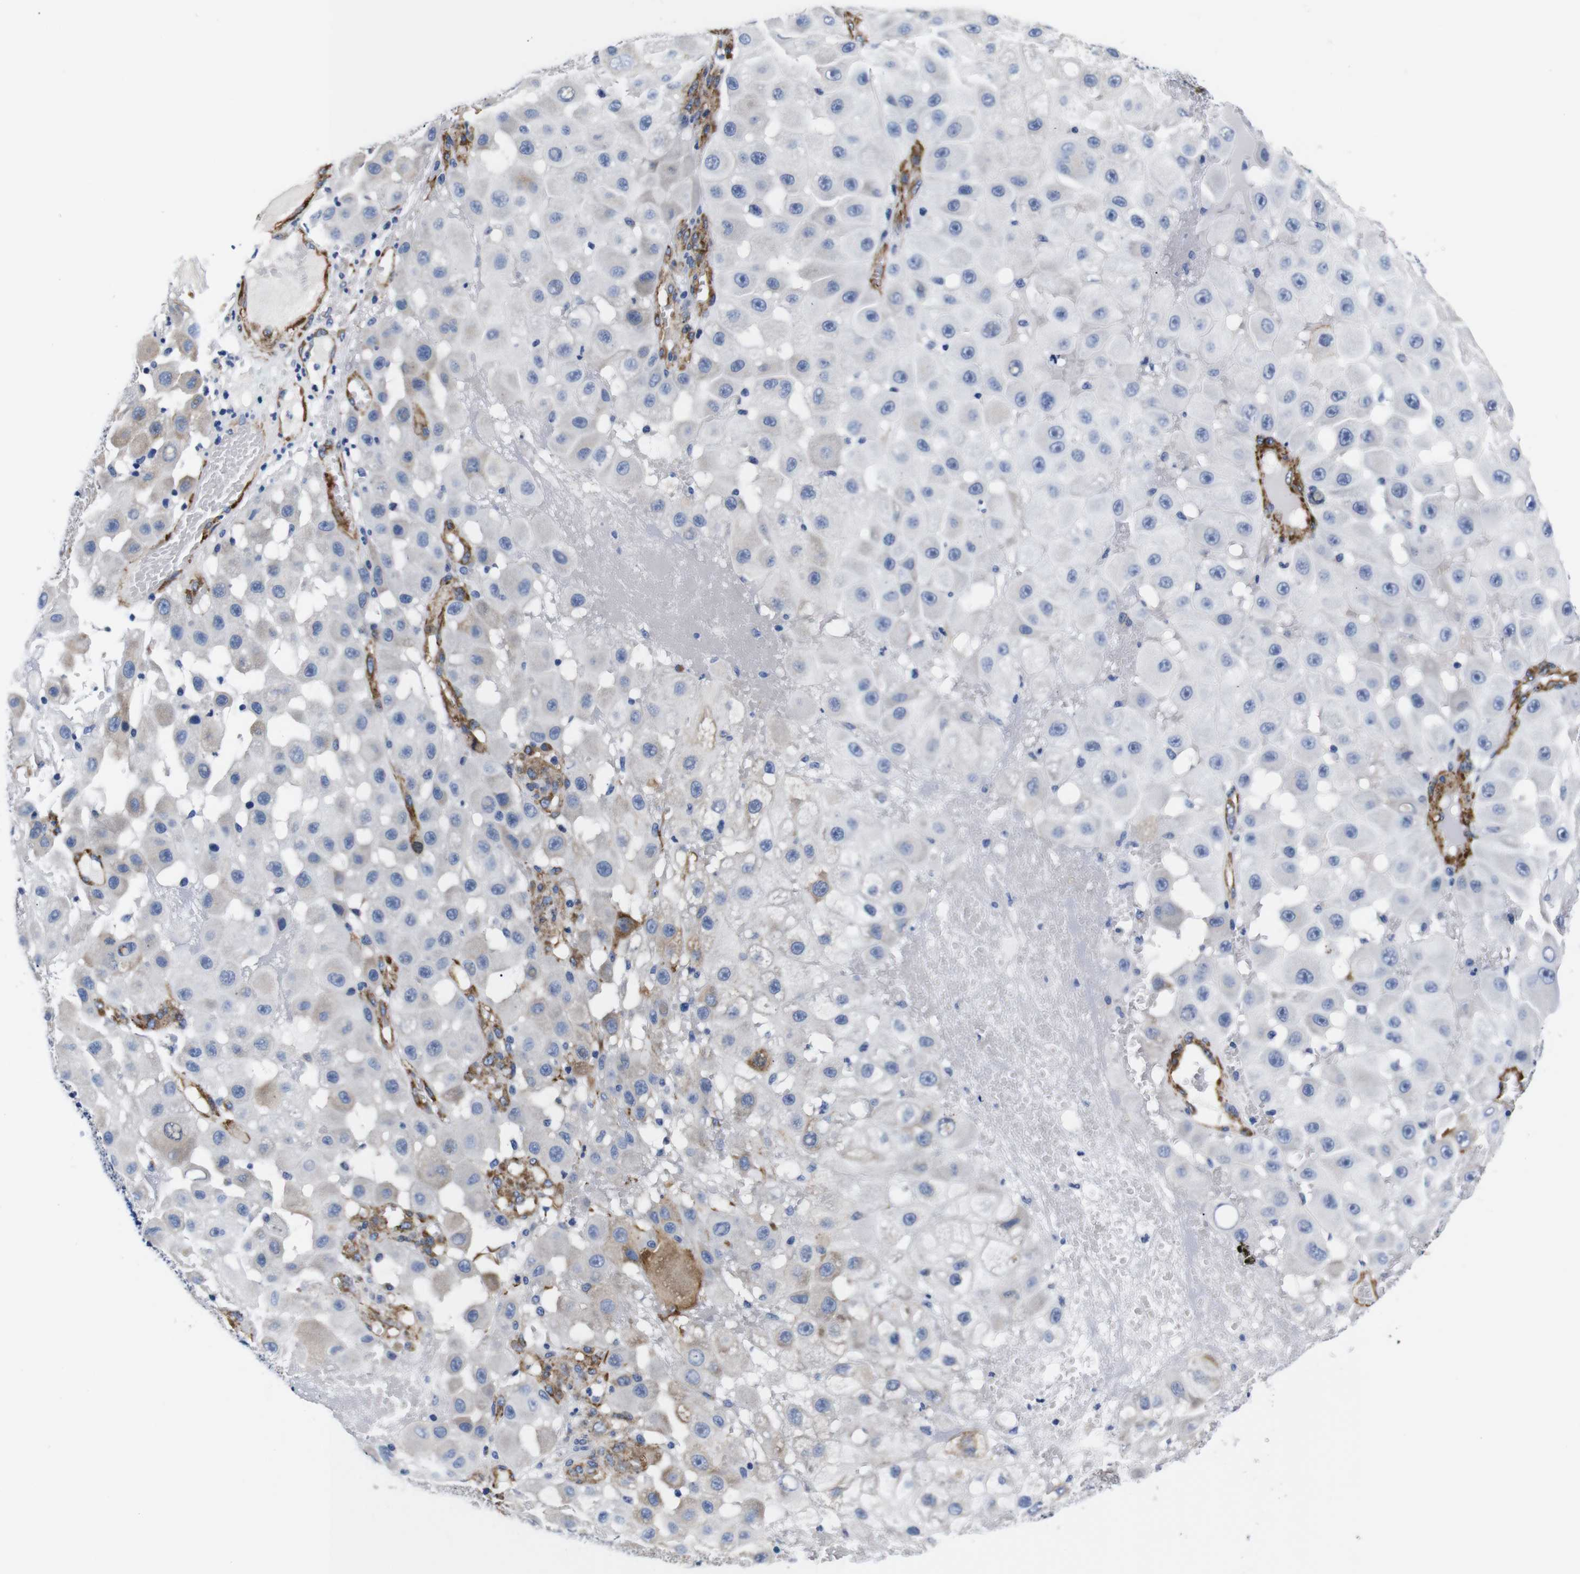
{"staining": {"intensity": "negative", "quantity": "none", "location": "none"}, "tissue": "melanoma", "cell_type": "Tumor cells", "image_type": "cancer", "snomed": [{"axis": "morphology", "description": "Malignant melanoma, NOS"}, {"axis": "topography", "description": "Skin"}], "caption": "Immunohistochemistry histopathology image of neoplastic tissue: melanoma stained with DAB demonstrates no significant protein staining in tumor cells.", "gene": "LRIG1", "patient": {"sex": "female", "age": 81}}